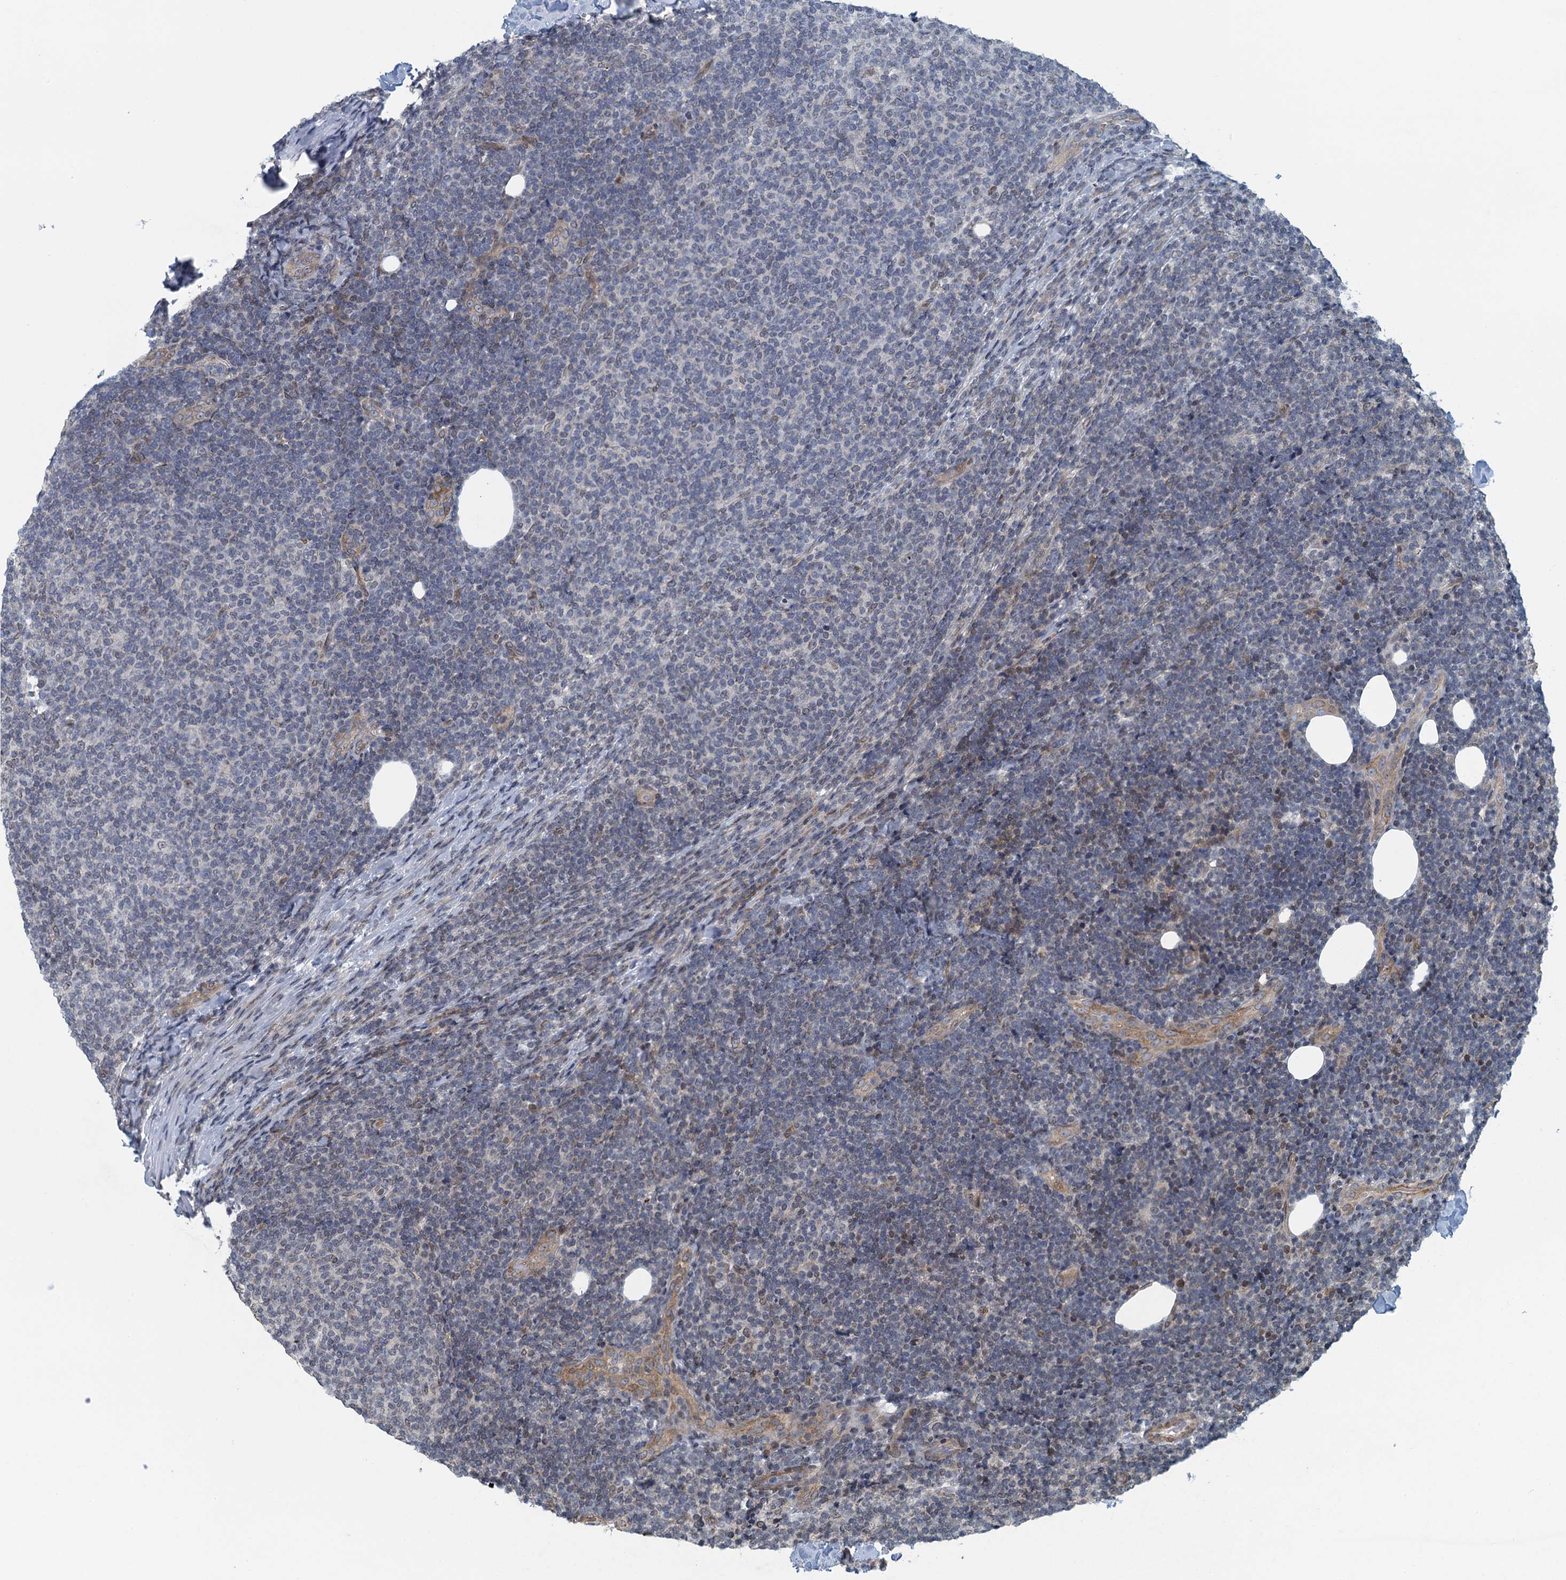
{"staining": {"intensity": "negative", "quantity": "none", "location": "none"}, "tissue": "lymphoma", "cell_type": "Tumor cells", "image_type": "cancer", "snomed": [{"axis": "morphology", "description": "Malignant lymphoma, non-Hodgkin's type, Low grade"}, {"axis": "topography", "description": "Lymph node"}], "caption": "This is an IHC photomicrograph of human lymphoma. There is no positivity in tumor cells.", "gene": "CCDC34", "patient": {"sex": "male", "age": 66}}